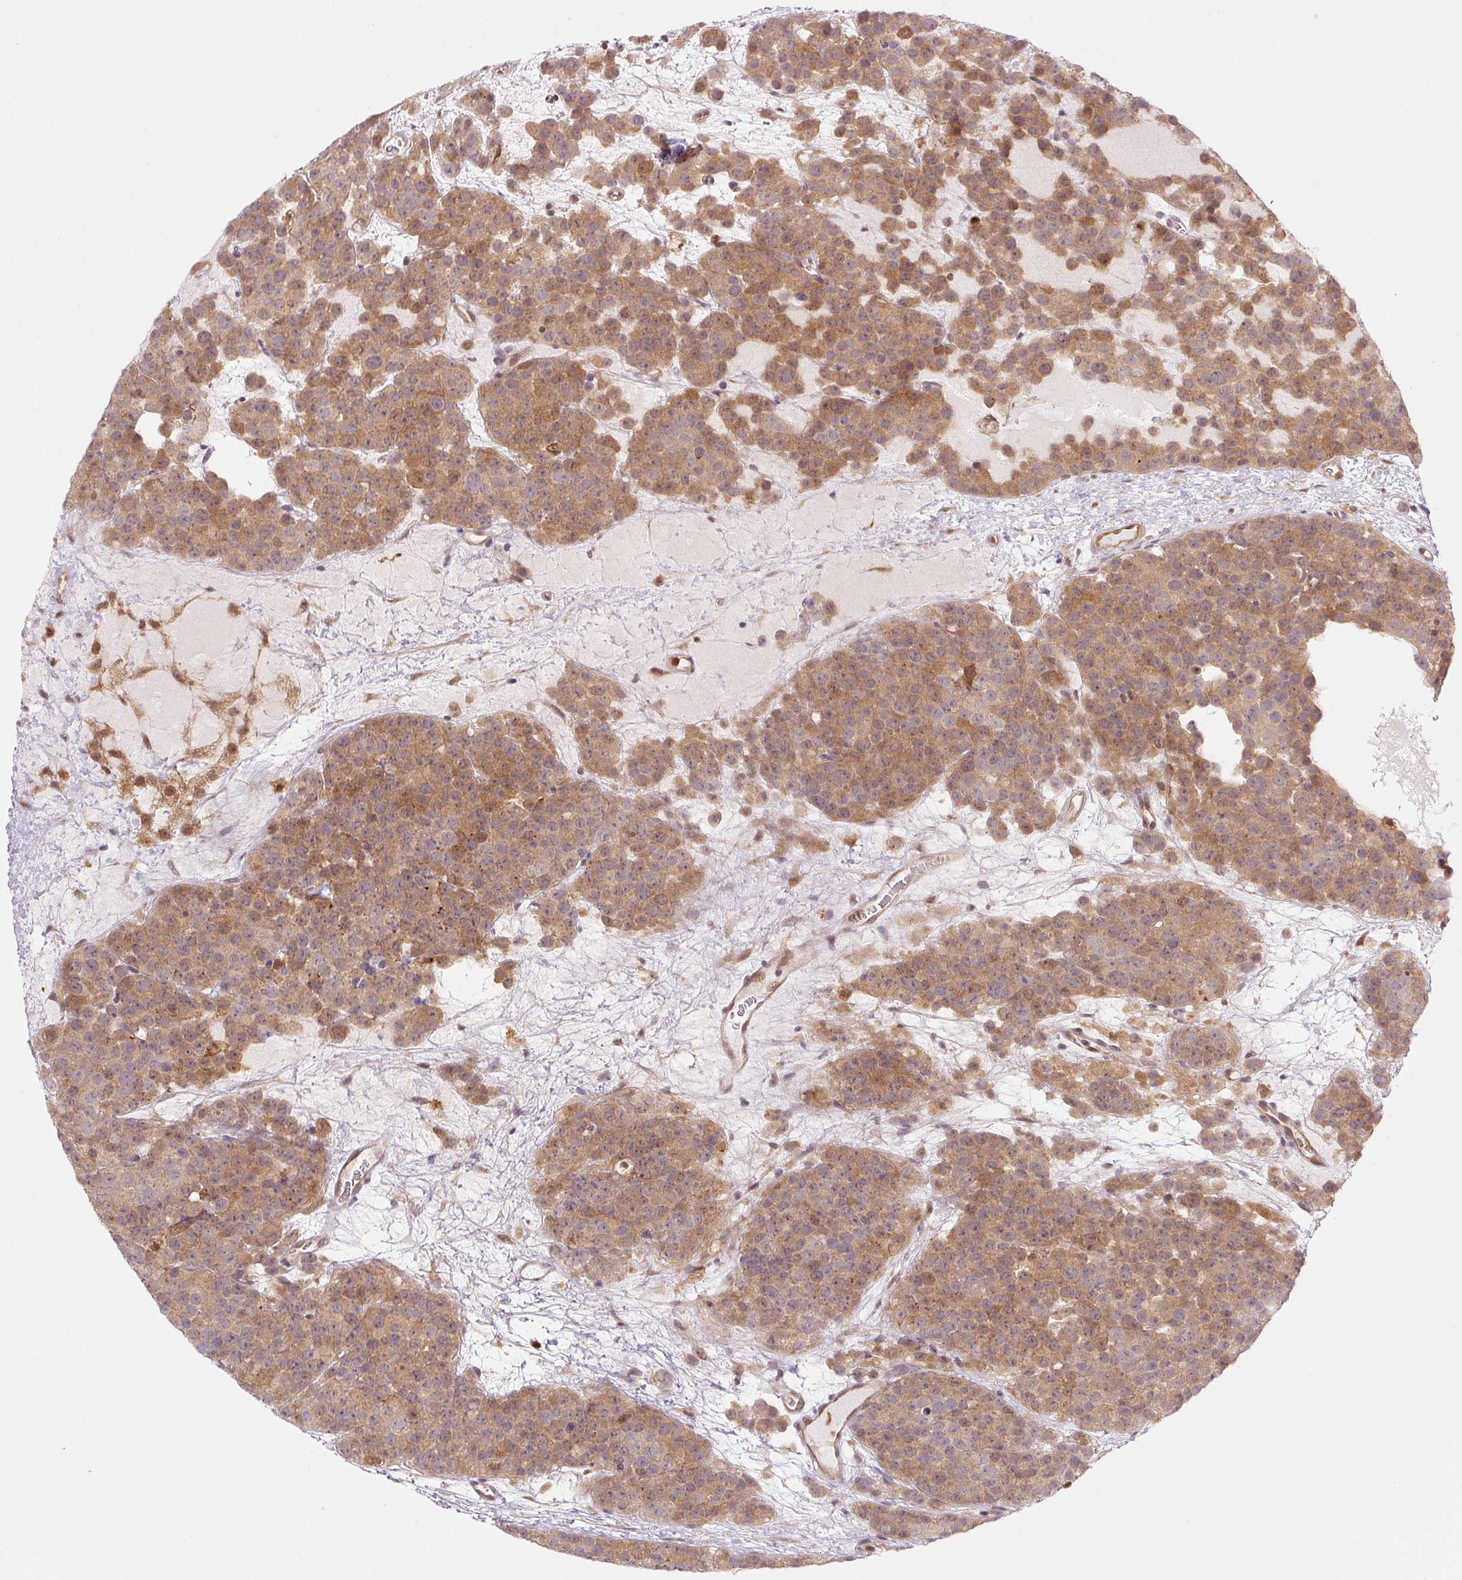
{"staining": {"intensity": "moderate", "quantity": ">75%", "location": "cytoplasmic/membranous"}, "tissue": "testis cancer", "cell_type": "Tumor cells", "image_type": "cancer", "snomed": [{"axis": "morphology", "description": "Seminoma, NOS"}, {"axis": "topography", "description": "Testis"}], "caption": "Immunohistochemistry of human testis seminoma exhibits medium levels of moderate cytoplasmic/membranous positivity in approximately >75% of tumor cells. (brown staining indicates protein expression, while blue staining denotes nuclei).", "gene": "ZSWIM7", "patient": {"sex": "male", "age": 71}}